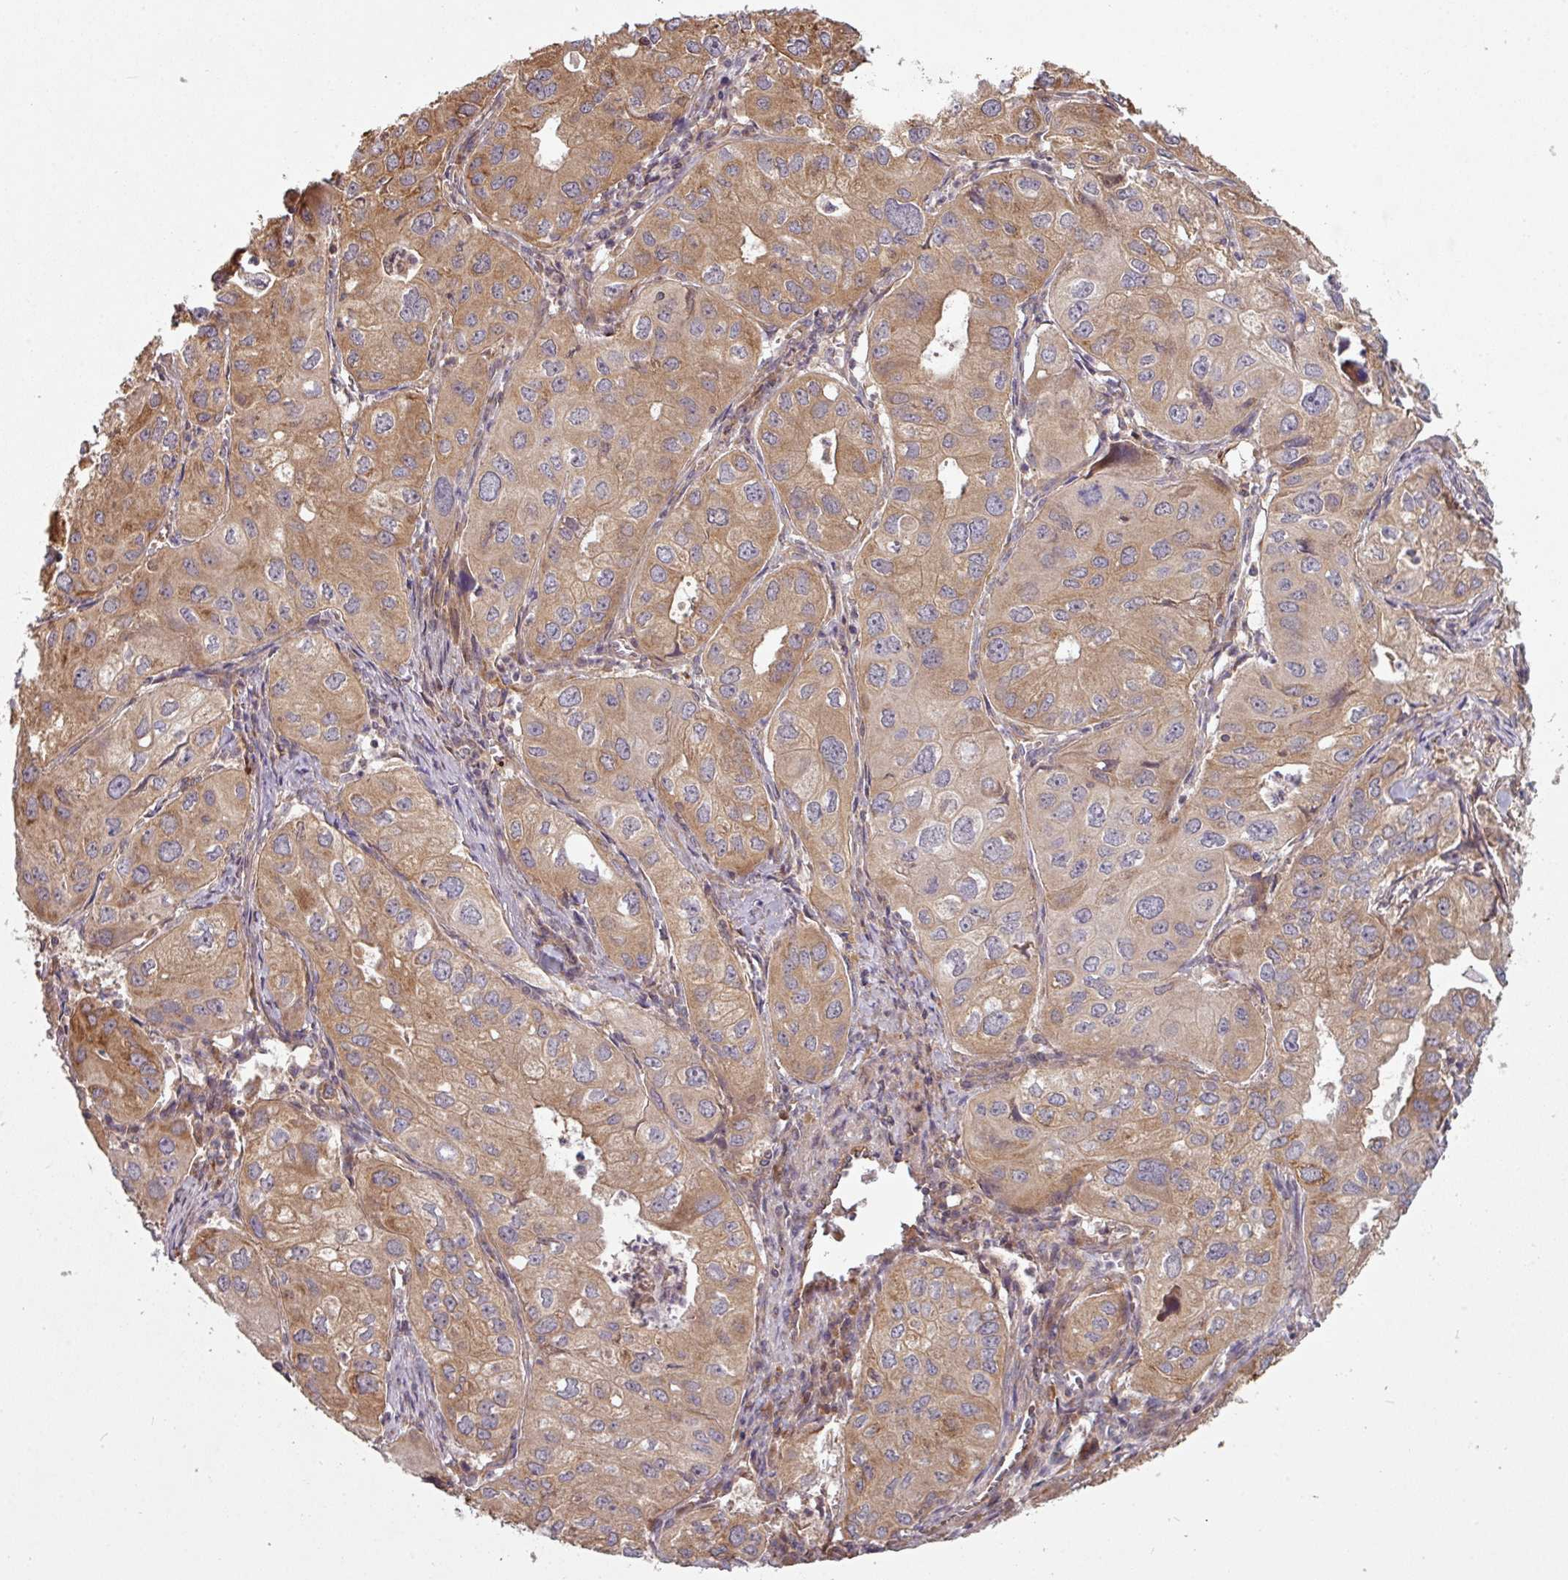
{"staining": {"intensity": "moderate", "quantity": ">75%", "location": "cytoplasmic/membranous"}, "tissue": "lung cancer", "cell_type": "Tumor cells", "image_type": "cancer", "snomed": [{"axis": "morphology", "description": "Adenocarcinoma, NOS"}, {"axis": "topography", "description": "Lung"}], "caption": "Immunohistochemical staining of human lung cancer shows medium levels of moderate cytoplasmic/membranous protein staining in about >75% of tumor cells.", "gene": "SNRNP25", "patient": {"sex": "male", "age": 48}}